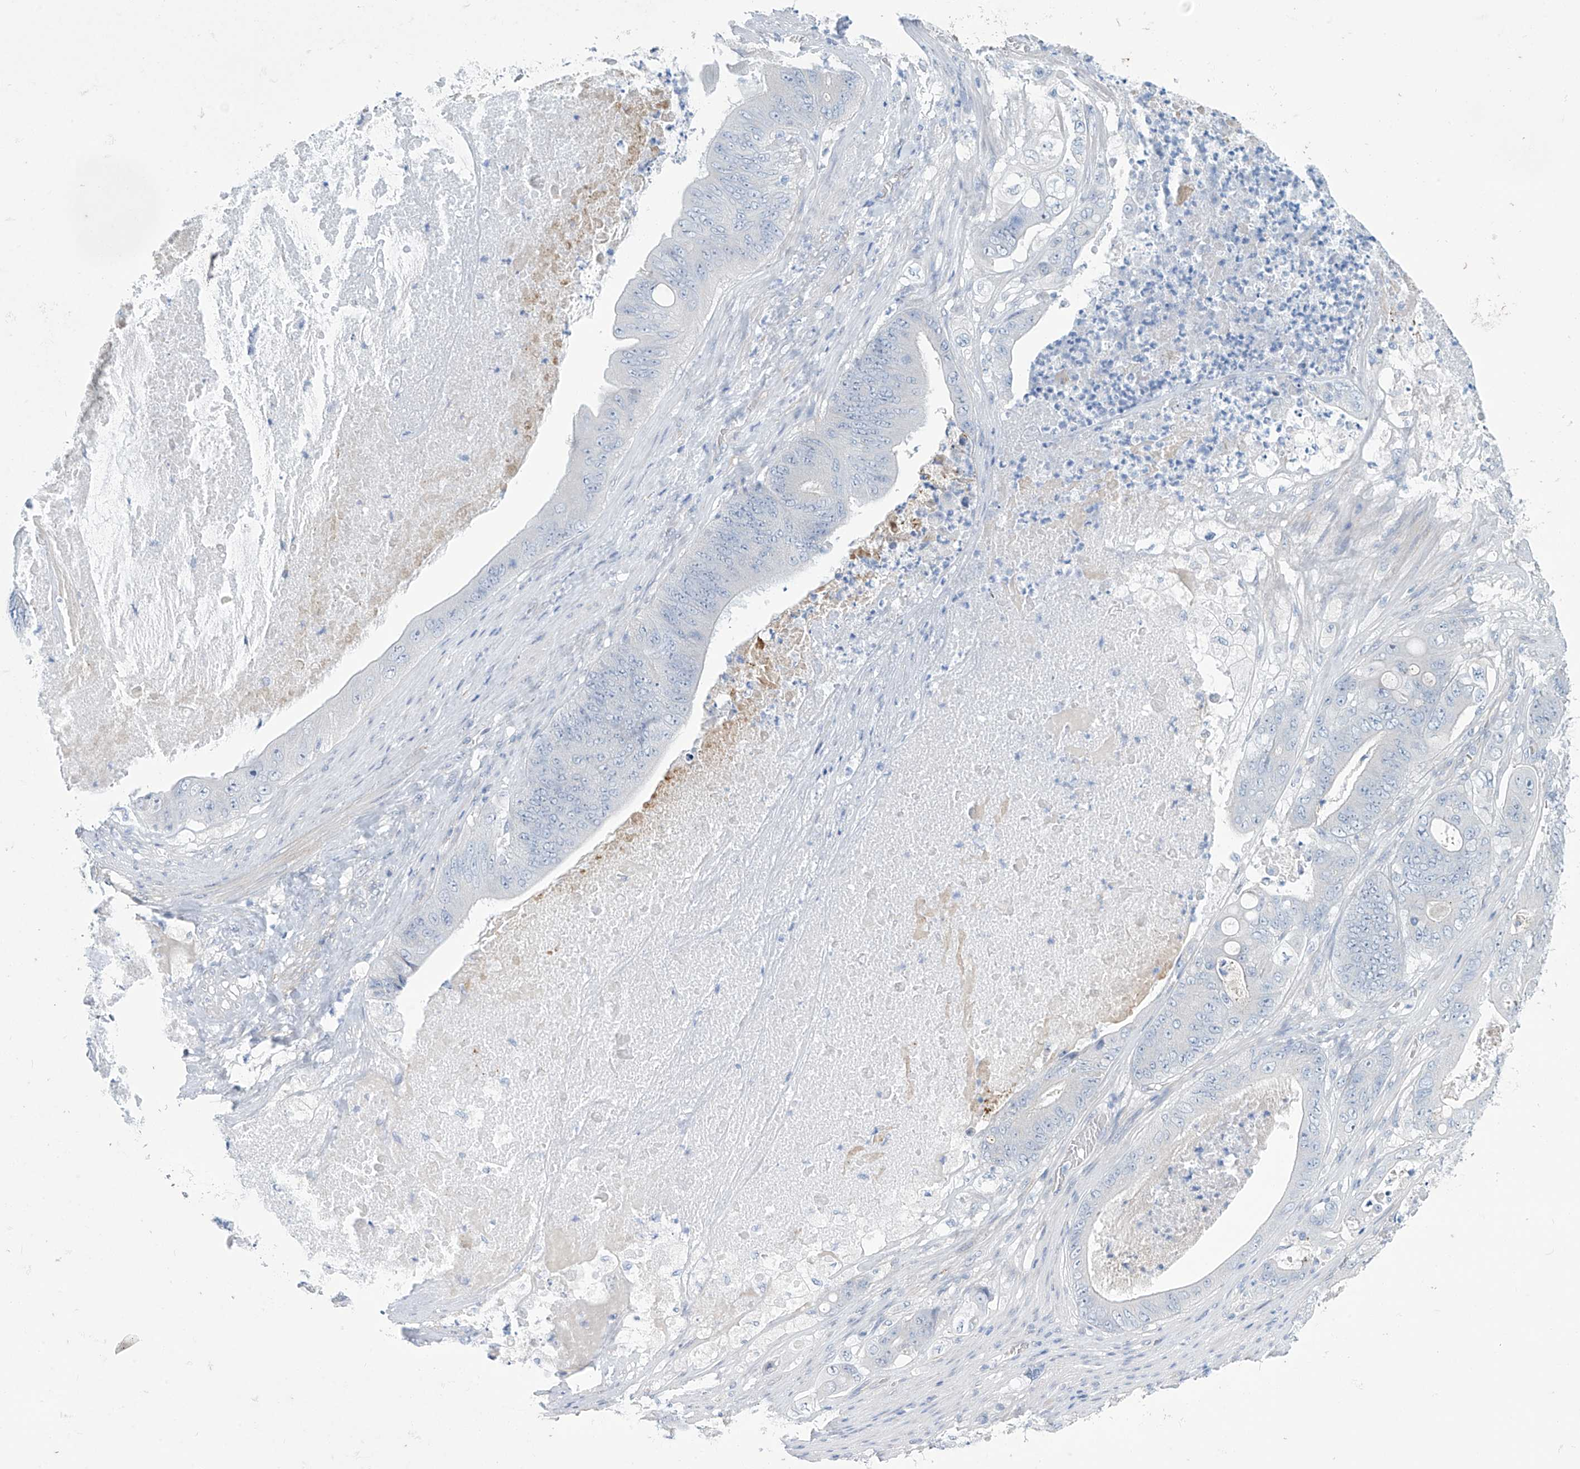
{"staining": {"intensity": "negative", "quantity": "none", "location": "none"}, "tissue": "stomach cancer", "cell_type": "Tumor cells", "image_type": "cancer", "snomed": [{"axis": "morphology", "description": "Adenocarcinoma, NOS"}, {"axis": "topography", "description": "Stomach"}], "caption": "This is an immunohistochemistry (IHC) photomicrograph of stomach cancer. There is no staining in tumor cells.", "gene": "SLC35A5", "patient": {"sex": "female", "age": 73}}